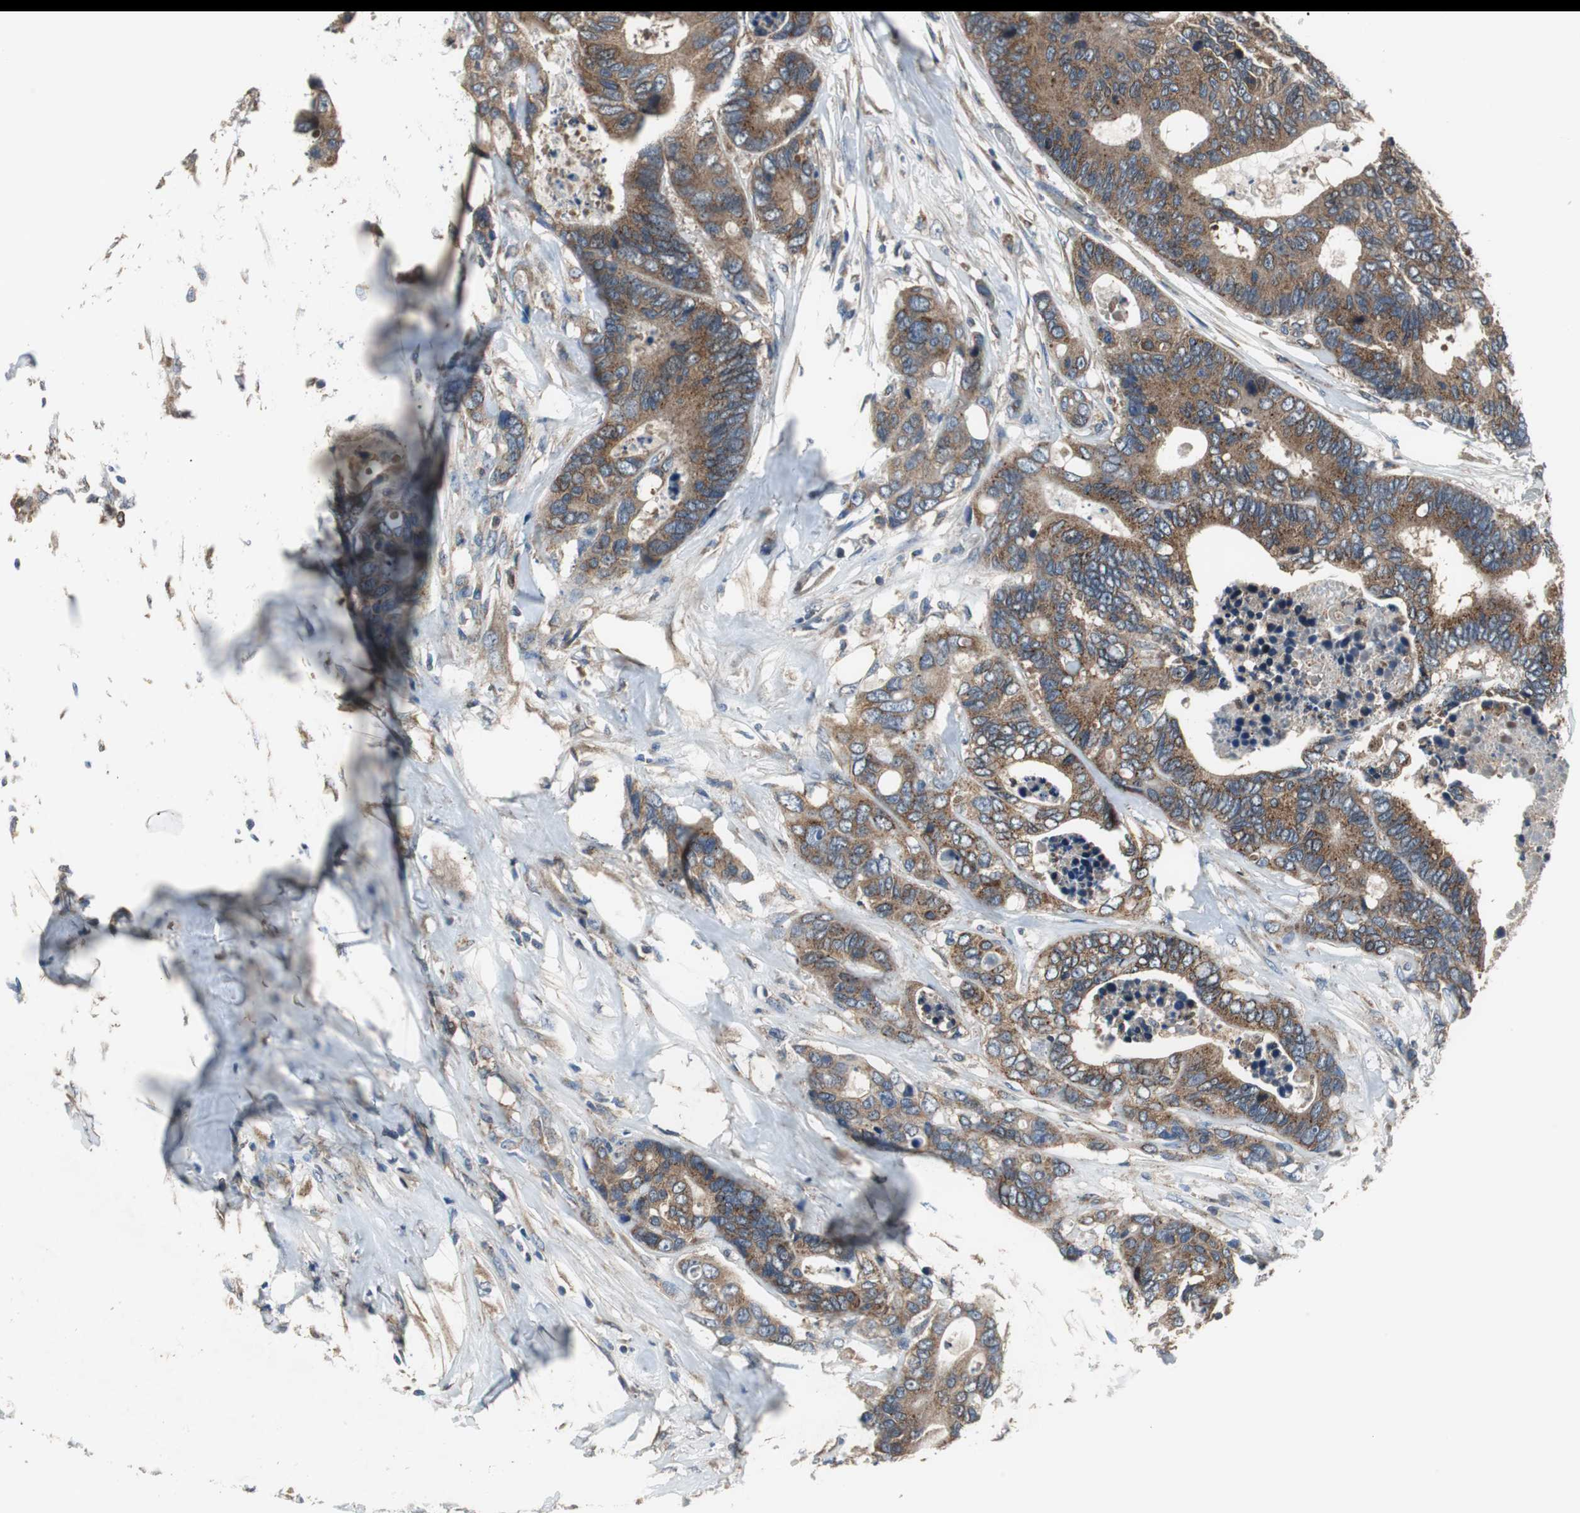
{"staining": {"intensity": "strong", "quantity": ">75%", "location": "cytoplasmic/membranous"}, "tissue": "colorectal cancer", "cell_type": "Tumor cells", "image_type": "cancer", "snomed": [{"axis": "morphology", "description": "Adenocarcinoma, NOS"}, {"axis": "topography", "description": "Rectum"}], "caption": "A brown stain shows strong cytoplasmic/membranous expression of a protein in colorectal cancer tumor cells. (DAB (3,3'-diaminobenzidine) IHC with brightfield microscopy, high magnification).", "gene": "PI4KB", "patient": {"sex": "male", "age": 55}}